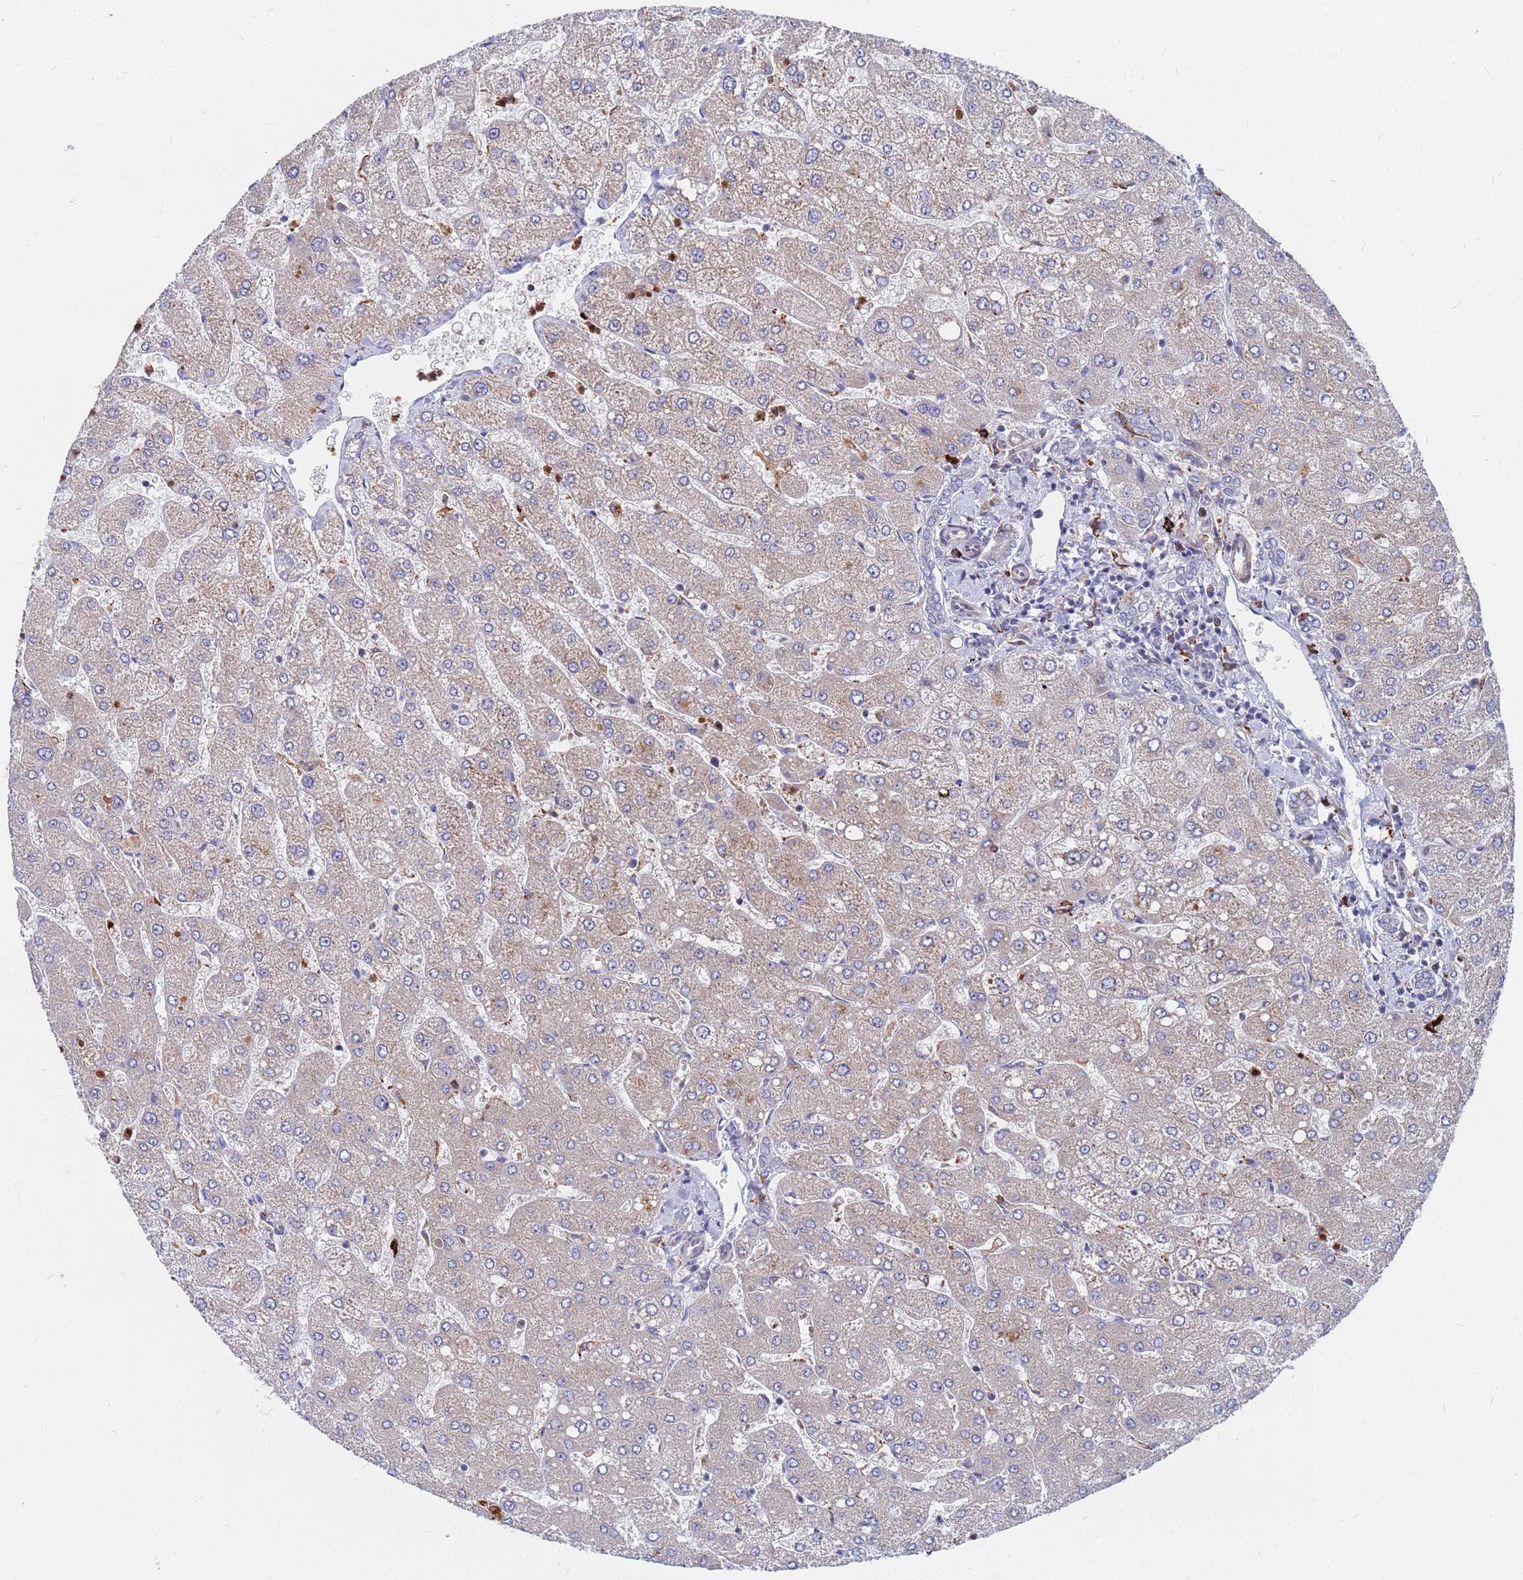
{"staining": {"intensity": "negative", "quantity": "none", "location": "none"}, "tissue": "liver", "cell_type": "Cholangiocytes", "image_type": "normal", "snomed": [{"axis": "morphology", "description": "Normal tissue, NOS"}, {"axis": "topography", "description": "Liver"}], "caption": "Immunohistochemical staining of normal liver displays no significant expression in cholangiocytes. (Brightfield microscopy of DAB IHC at high magnification).", "gene": "TMBIM6", "patient": {"sex": "male", "age": 55}}